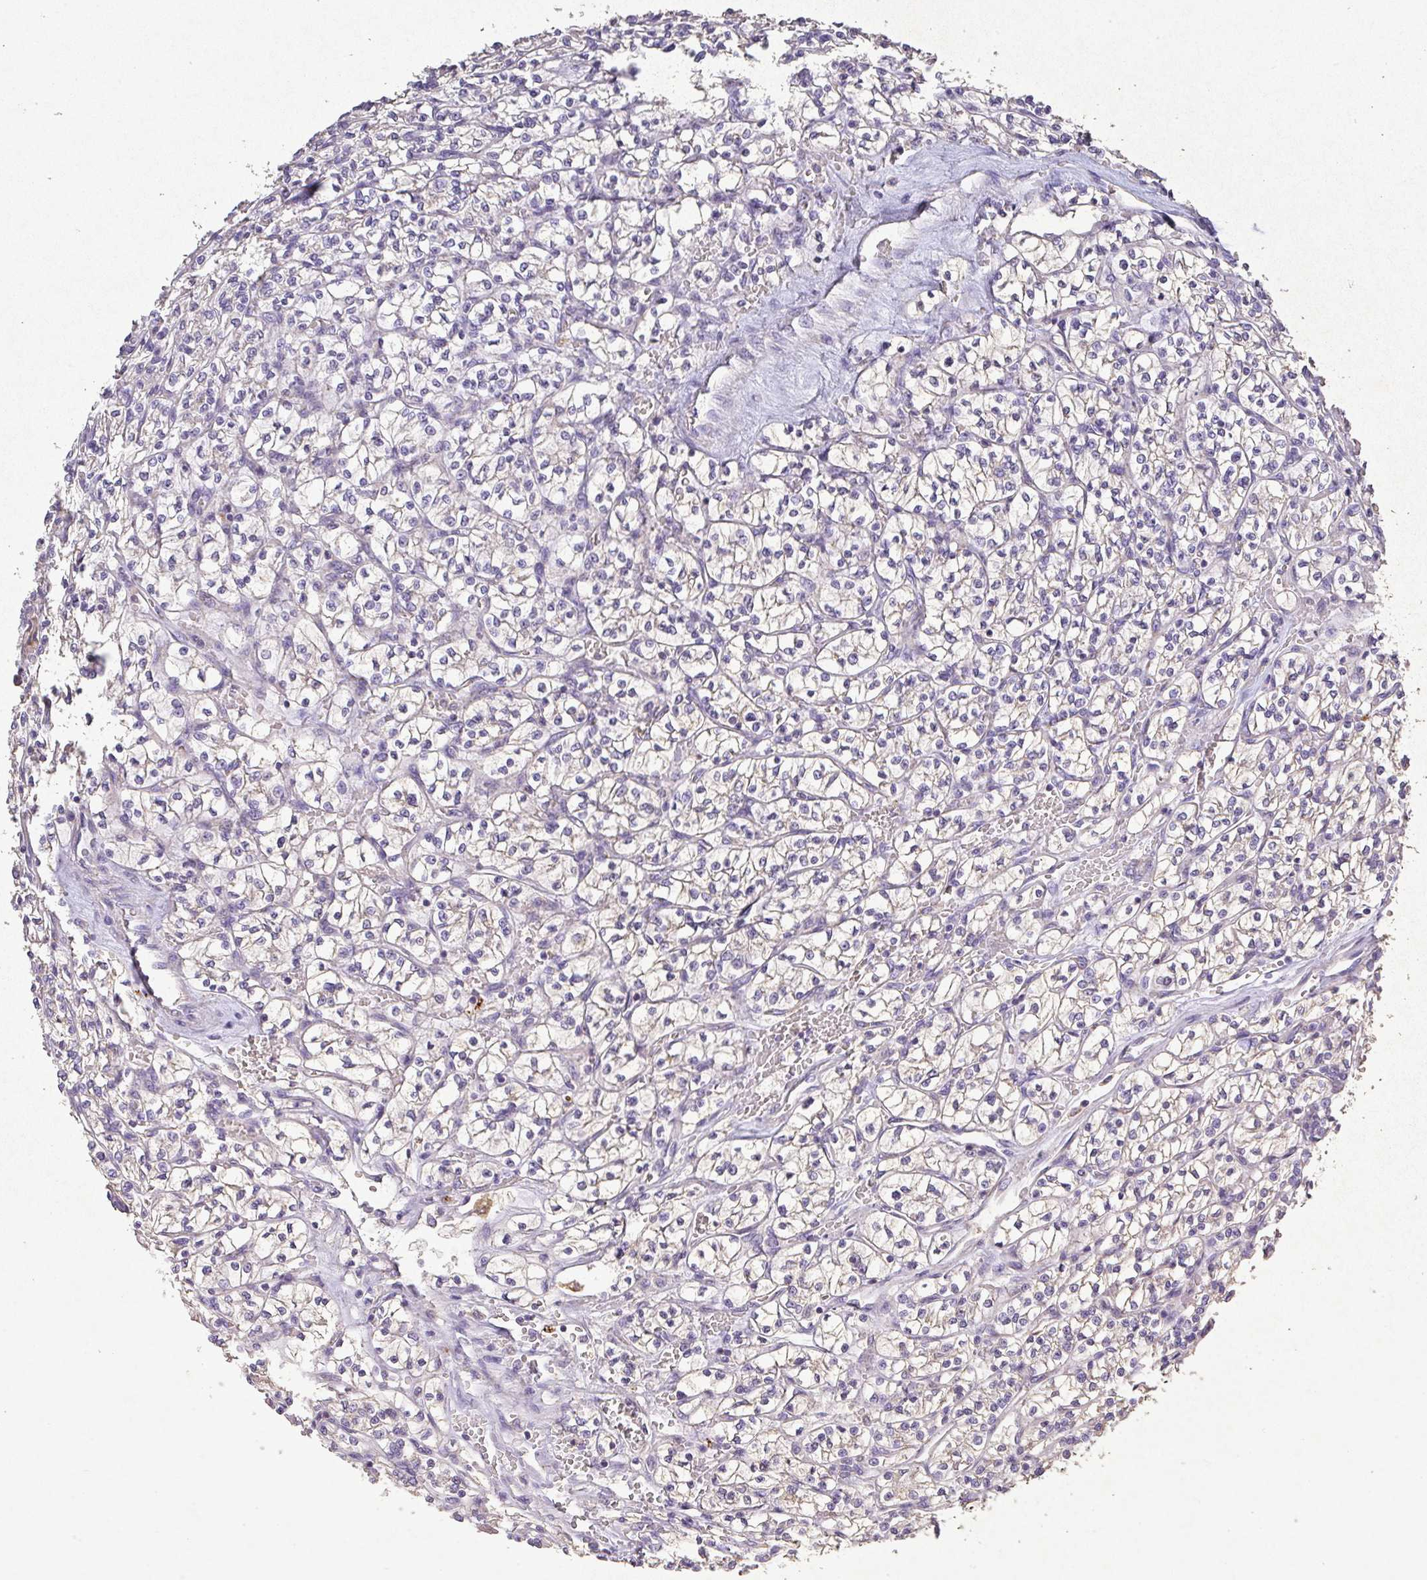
{"staining": {"intensity": "negative", "quantity": "none", "location": "none"}, "tissue": "renal cancer", "cell_type": "Tumor cells", "image_type": "cancer", "snomed": [{"axis": "morphology", "description": "Adenocarcinoma, NOS"}, {"axis": "topography", "description": "Kidney"}], "caption": "Renal adenocarcinoma was stained to show a protein in brown. There is no significant expression in tumor cells. The staining is performed using DAB (3,3'-diaminobenzidine) brown chromogen with nuclei counter-stained in using hematoxylin.", "gene": "RPS2", "patient": {"sex": "female", "age": 64}}